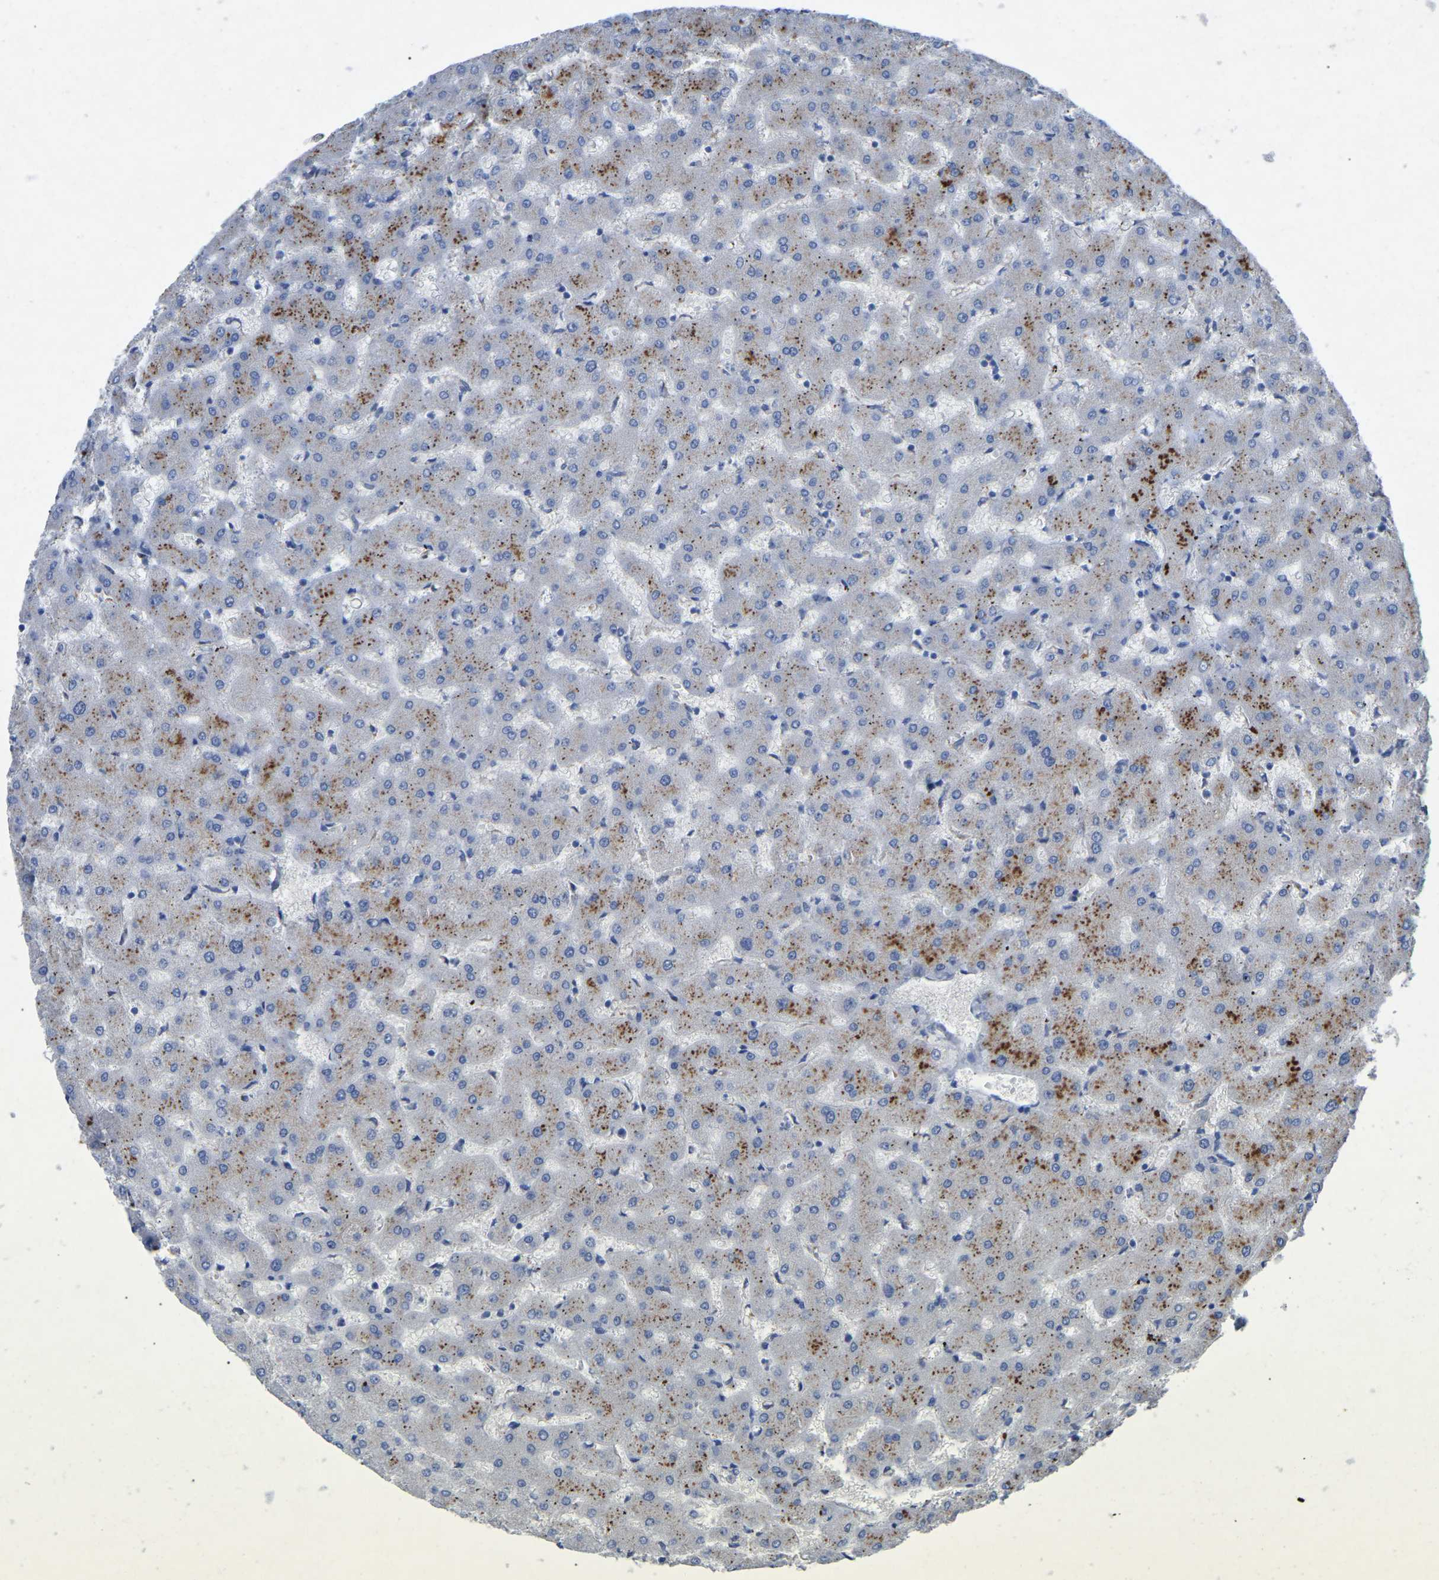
{"staining": {"intensity": "negative", "quantity": "none", "location": "none"}, "tissue": "liver", "cell_type": "Cholangiocytes", "image_type": "normal", "snomed": [{"axis": "morphology", "description": "Normal tissue, NOS"}, {"axis": "topography", "description": "Liver"}], "caption": "Benign liver was stained to show a protein in brown. There is no significant staining in cholangiocytes. Nuclei are stained in blue.", "gene": "SMPD2", "patient": {"sex": "female", "age": 63}}